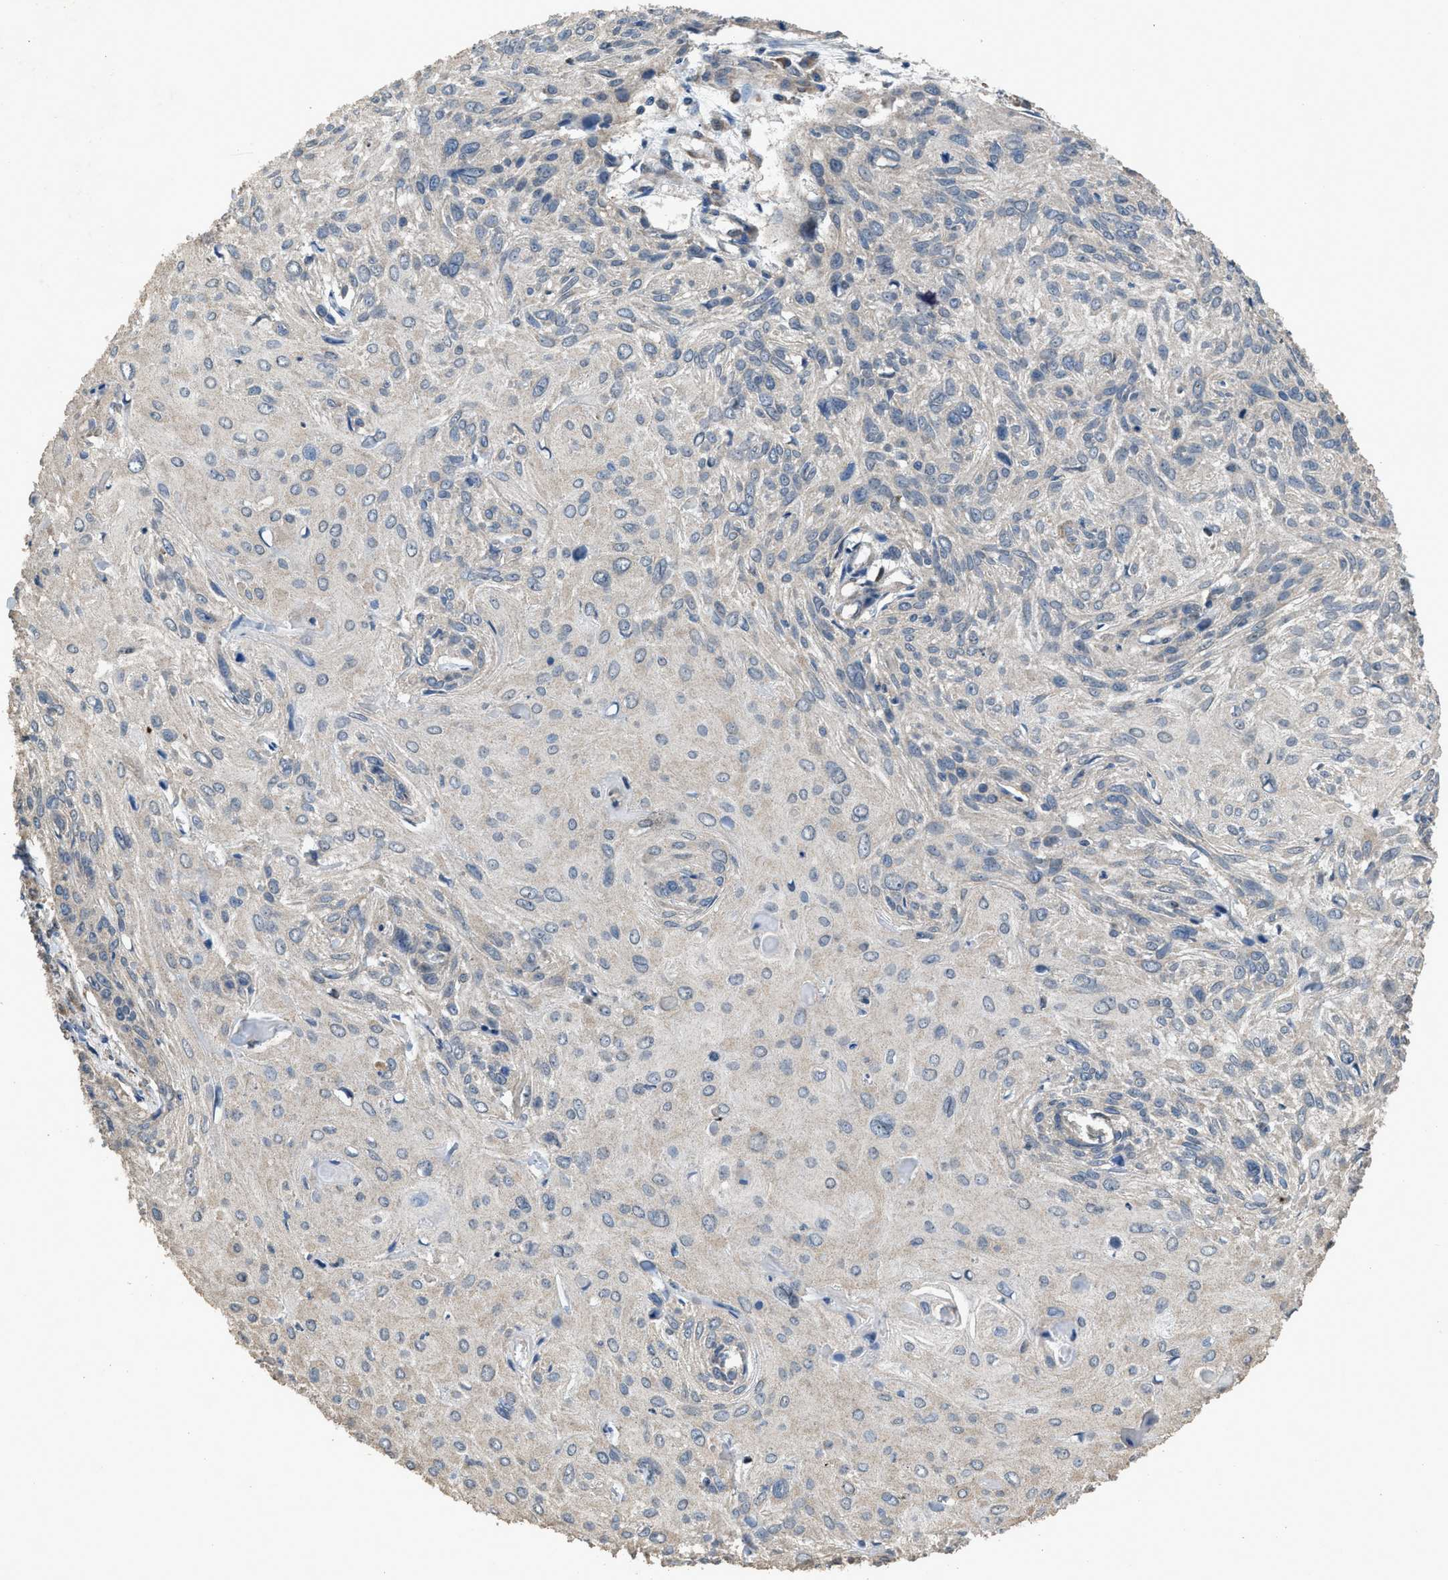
{"staining": {"intensity": "negative", "quantity": "none", "location": "none"}, "tissue": "cervical cancer", "cell_type": "Tumor cells", "image_type": "cancer", "snomed": [{"axis": "morphology", "description": "Squamous cell carcinoma, NOS"}, {"axis": "topography", "description": "Cervix"}], "caption": "A micrograph of human cervical squamous cell carcinoma is negative for staining in tumor cells.", "gene": "ARL6", "patient": {"sex": "female", "age": 51}}